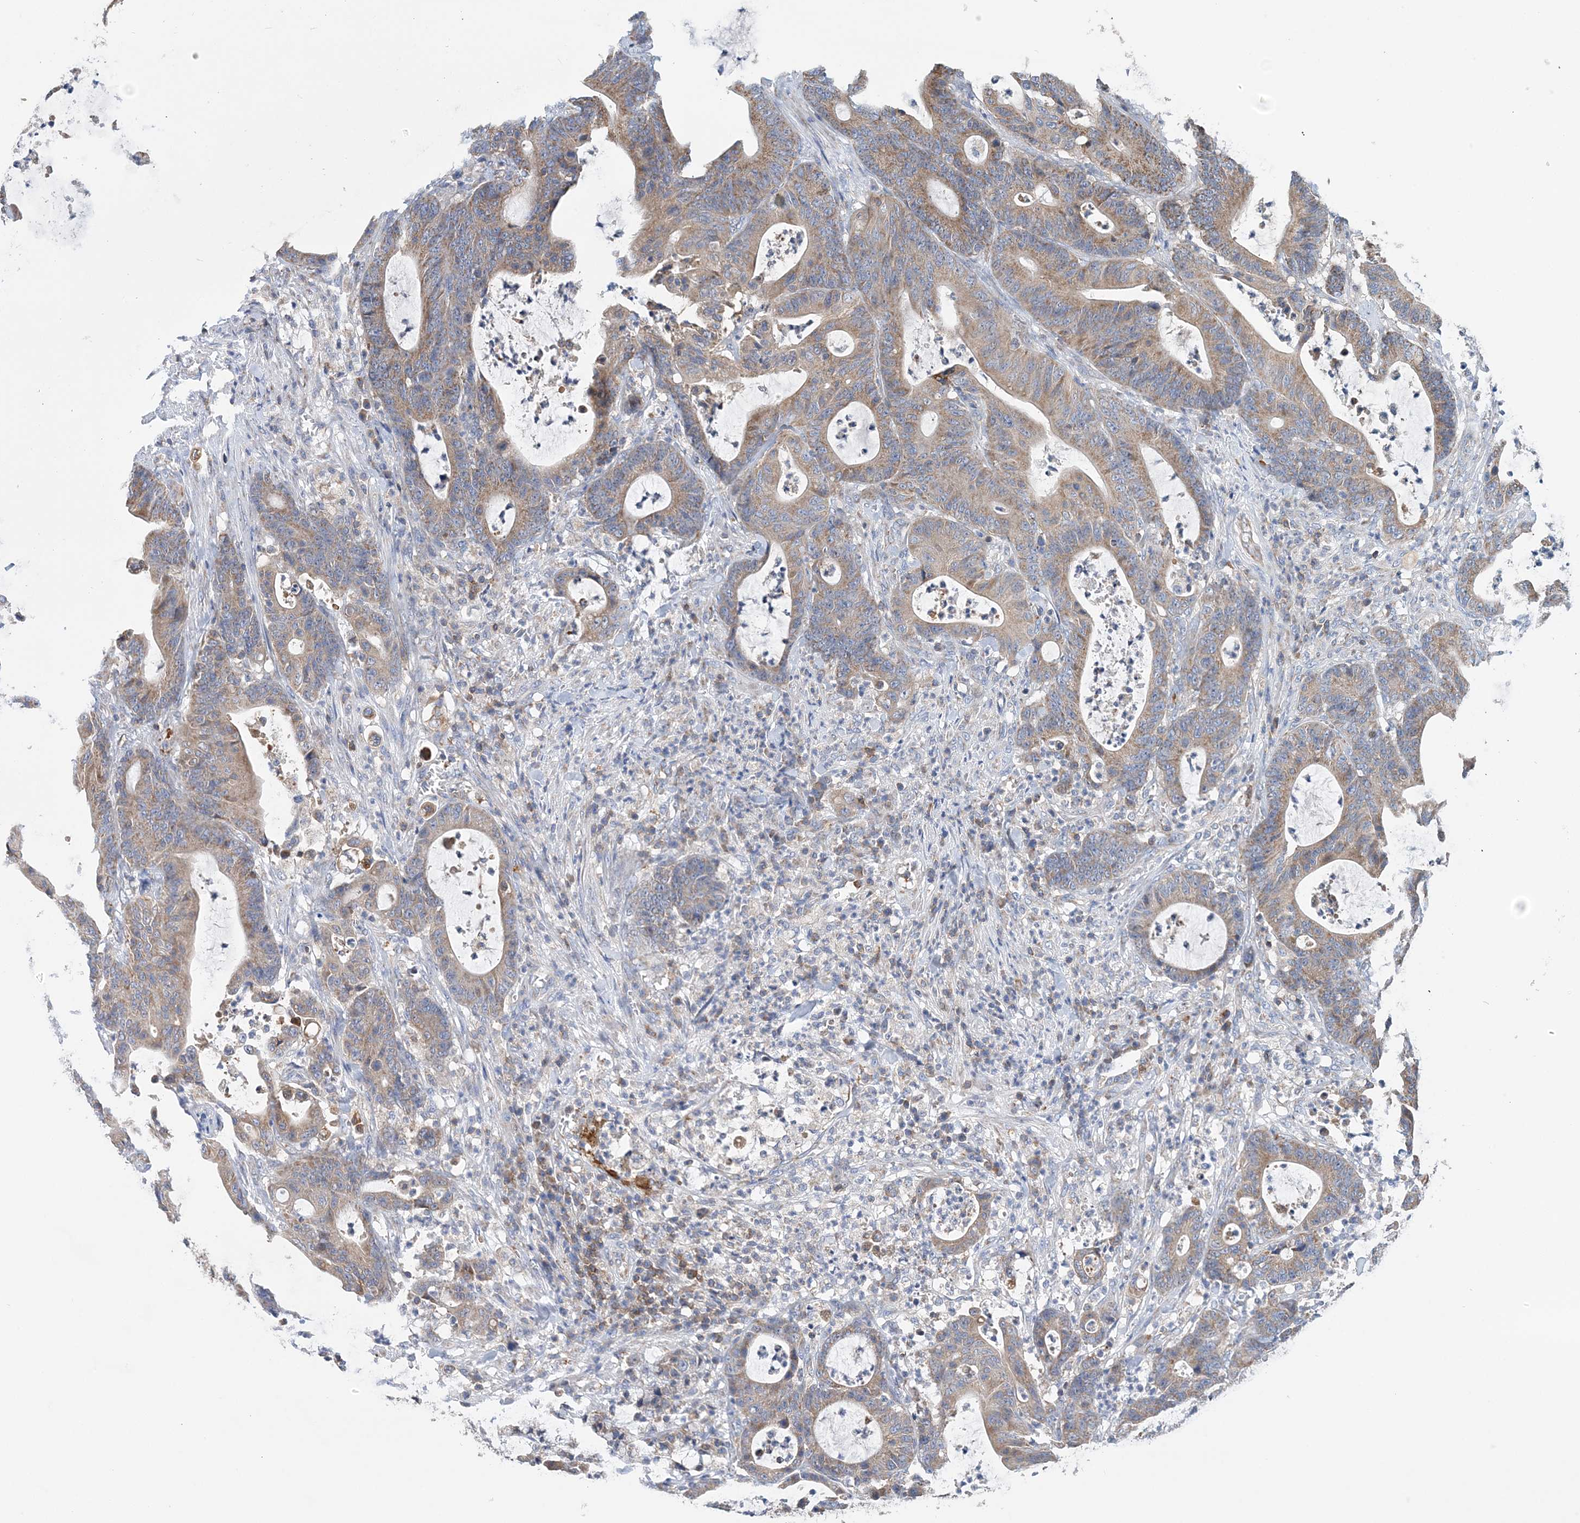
{"staining": {"intensity": "moderate", "quantity": ">75%", "location": "cytoplasmic/membranous"}, "tissue": "colorectal cancer", "cell_type": "Tumor cells", "image_type": "cancer", "snomed": [{"axis": "morphology", "description": "Adenocarcinoma, NOS"}, {"axis": "topography", "description": "Colon"}], "caption": "This micrograph displays IHC staining of human colorectal adenocarcinoma, with medium moderate cytoplasmic/membranous positivity in about >75% of tumor cells.", "gene": "TTC32", "patient": {"sex": "female", "age": 84}}